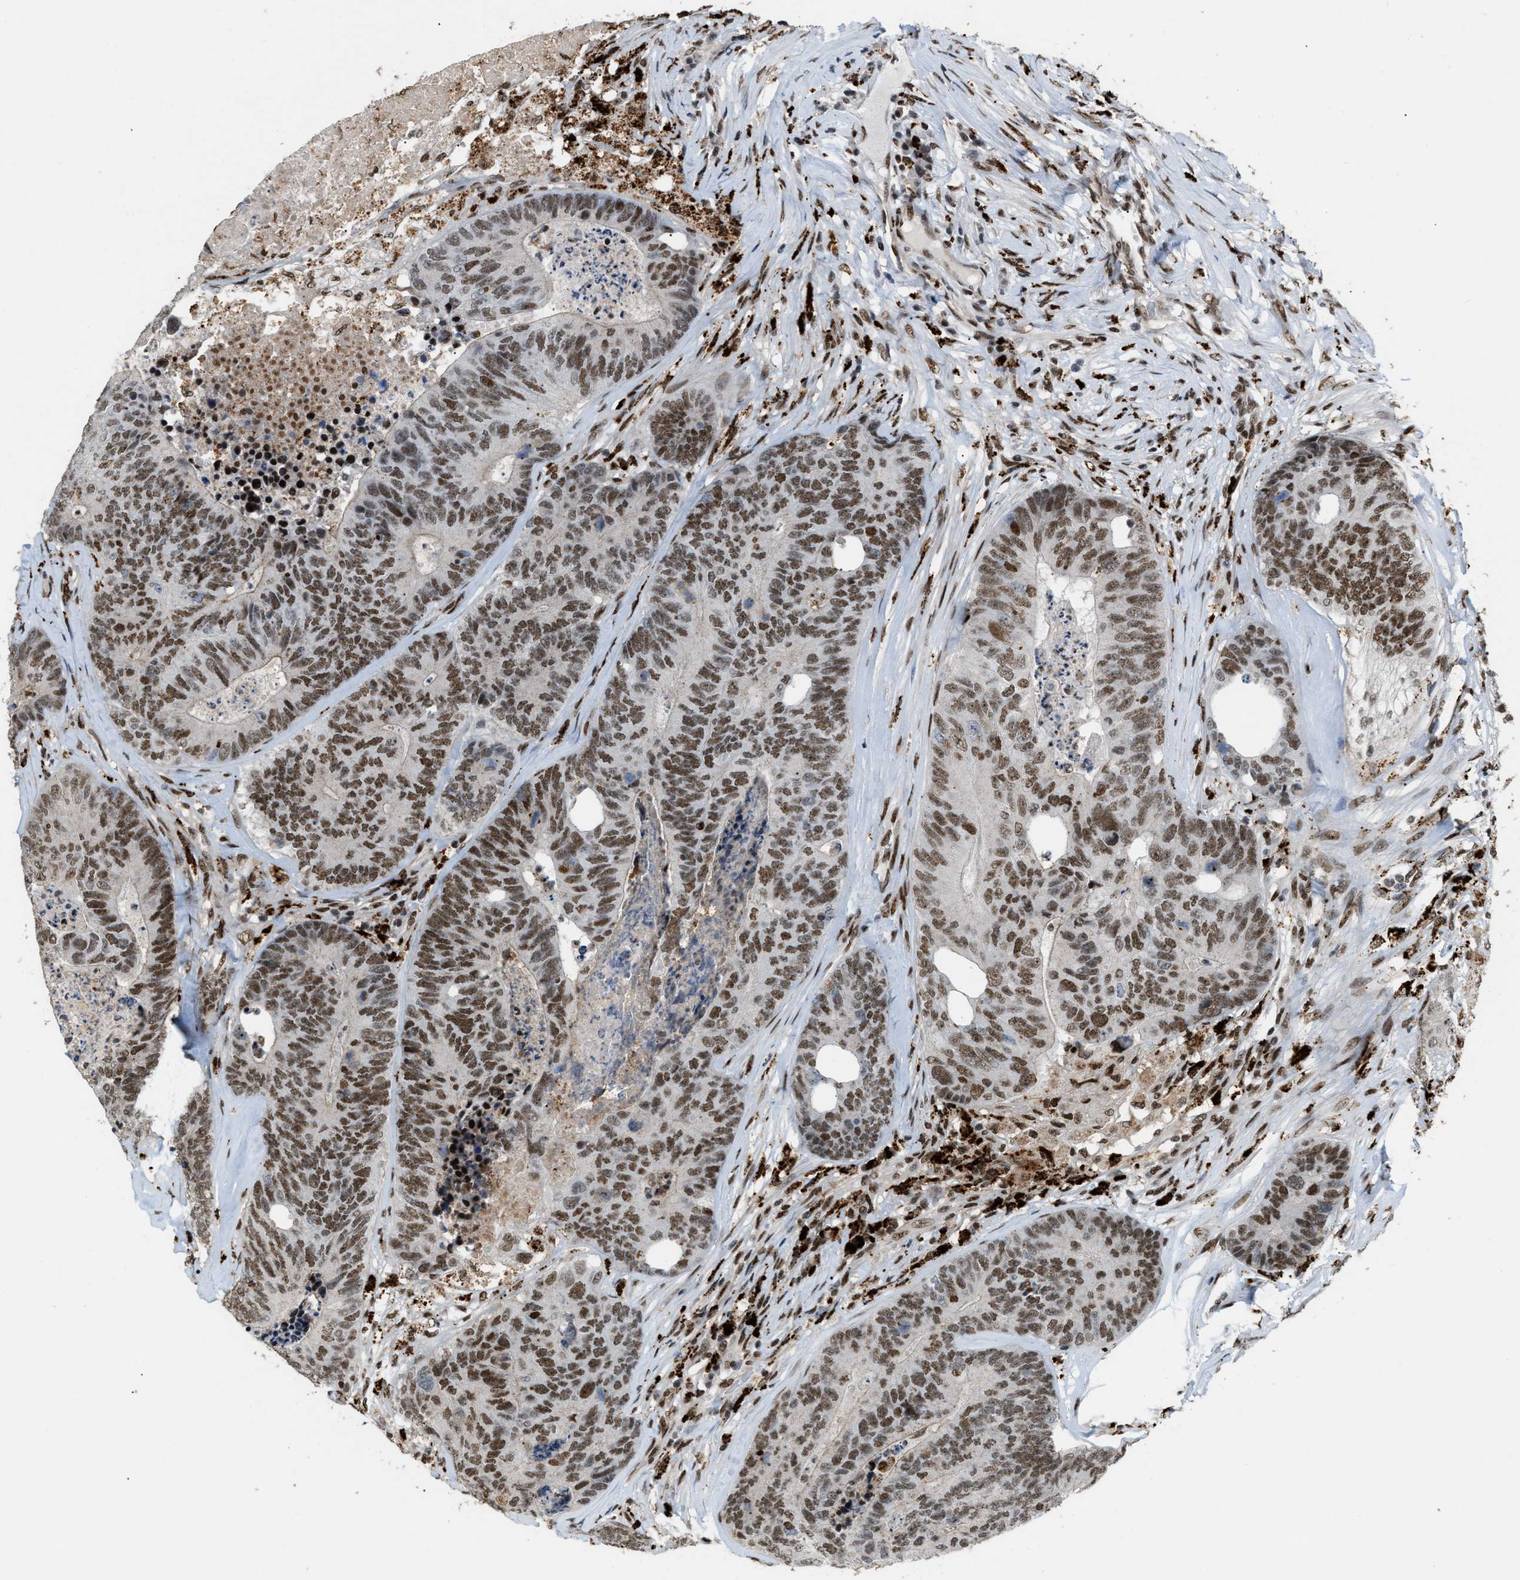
{"staining": {"intensity": "moderate", "quantity": ">75%", "location": "nuclear"}, "tissue": "colorectal cancer", "cell_type": "Tumor cells", "image_type": "cancer", "snomed": [{"axis": "morphology", "description": "Adenocarcinoma, NOS"}, {"axis": "topography", "description": "Colon"}], "caption": "This photomicrograph demonstrates IHC staining of colorectal cancer, with medium moderate nuclear staining in approximately >75% of tumor cells.", "gene": "NUMA1", "patient": {"sex": "female", "age": 67}}